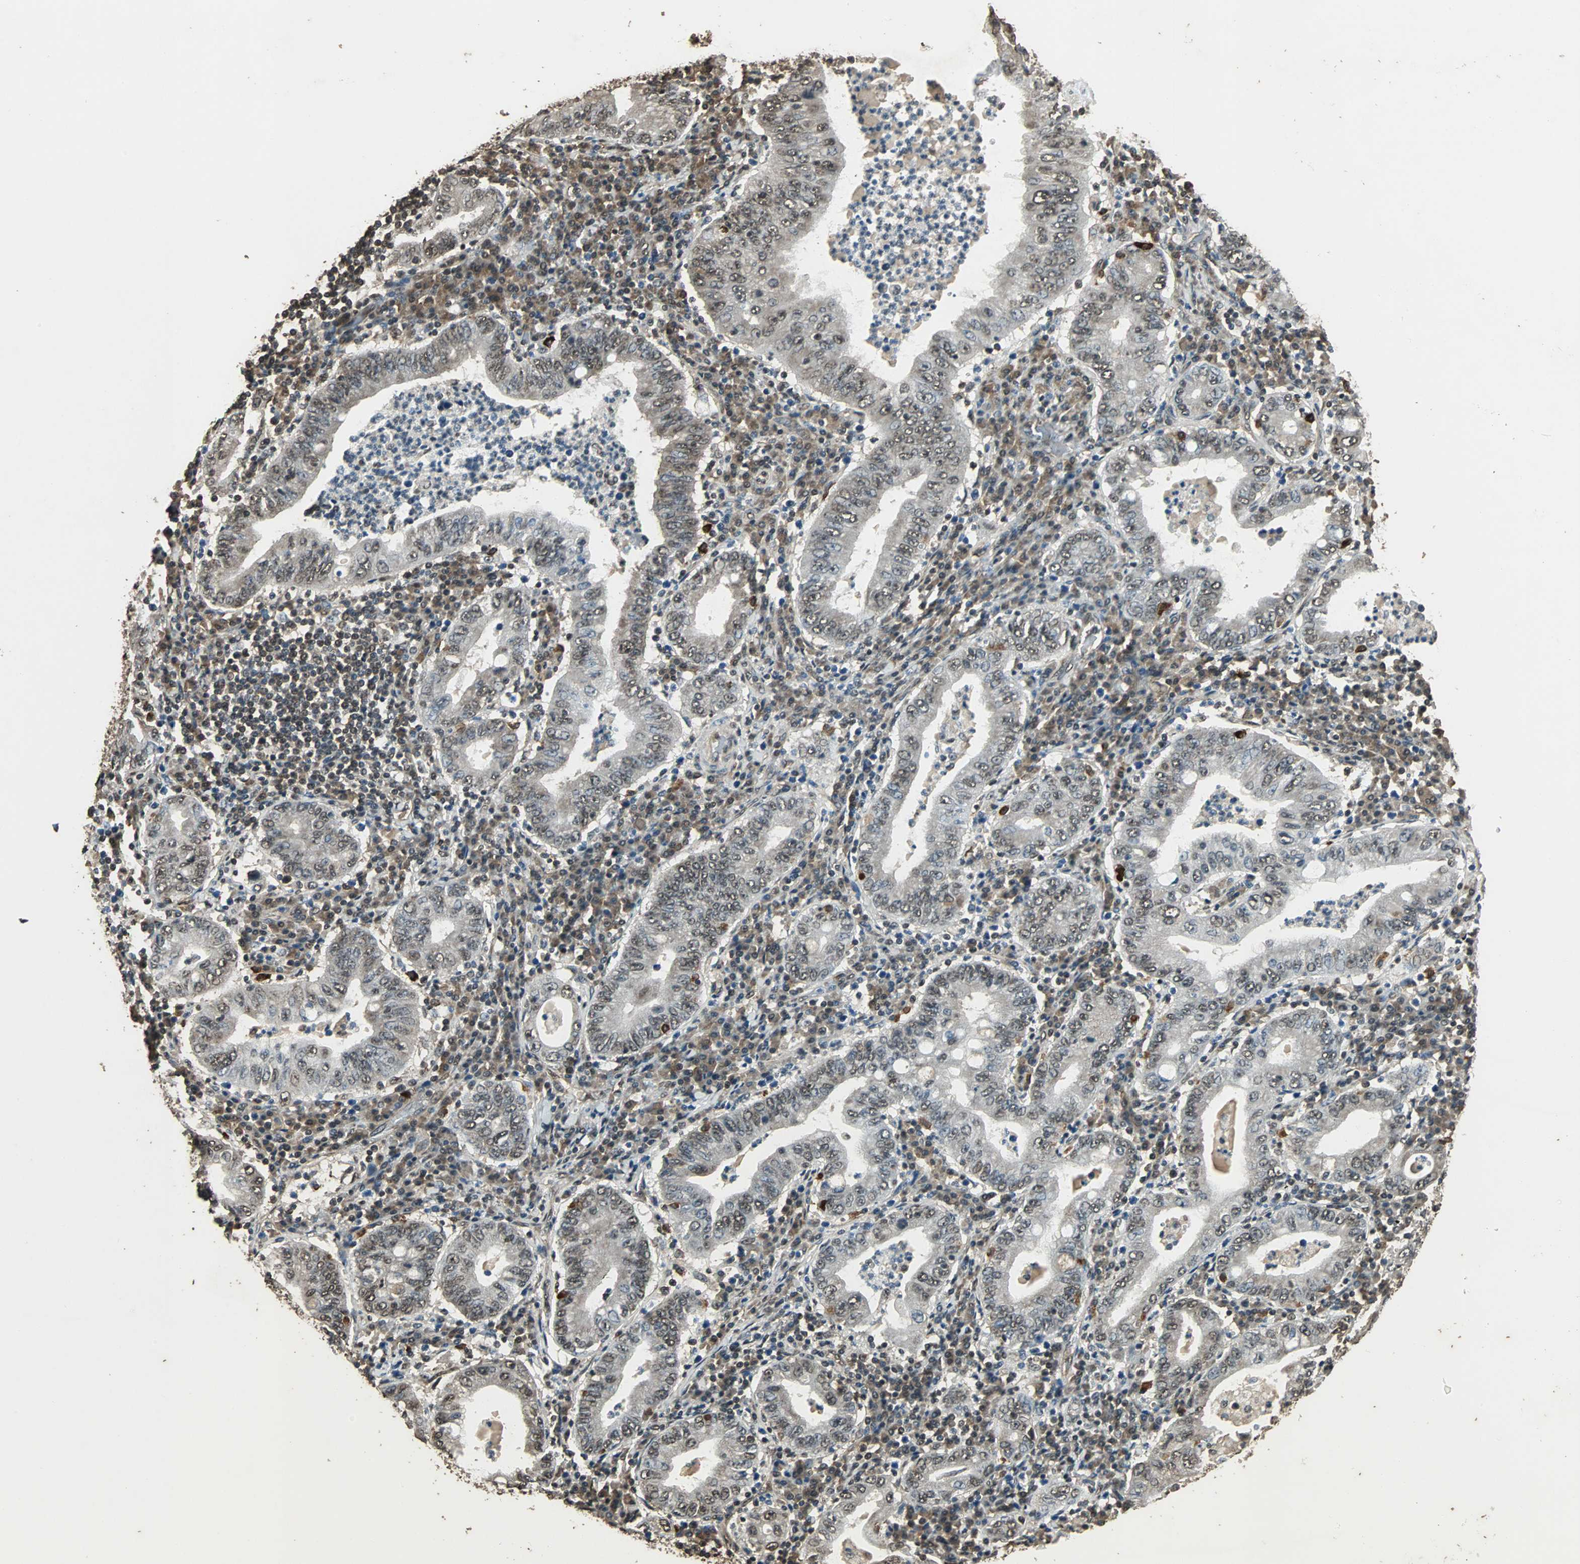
{"staining": {"intensity": "moderate", "quantity": "25%-75%", "location": "cytoplasmic/membranous,nuclear"}, "tissue": "stomach cancer", "cell_type": "Tumor cells", "image_type": "cancer", "snomed": [{"axis": "morphology", "description": "Normal tissue, NOS"}, {"axis": "morphology", "description": "Adenocarcinoma, NOS"}, {"axis": "topography", "description": "Esophagus"}, {"axis": "topography", "description": "Stomach, upper"}, {"axis": "topography", "description": "Peripheral nerve tissue"}], "caption": "Stomach cancer (adenocarcinoma) tissue demonstrates moderate cytoplasmic/membranous and nuclear positivity in approximately 25%-75% of tumor cells, visualized by immunohistochemistry. The staining was performed using DAB, with brown indicating positive protein expression. Nuclei are stained blue with hematoxylin.", "gene": "PPP1R13B", "patient": {"sex": "male", "age": 62}}